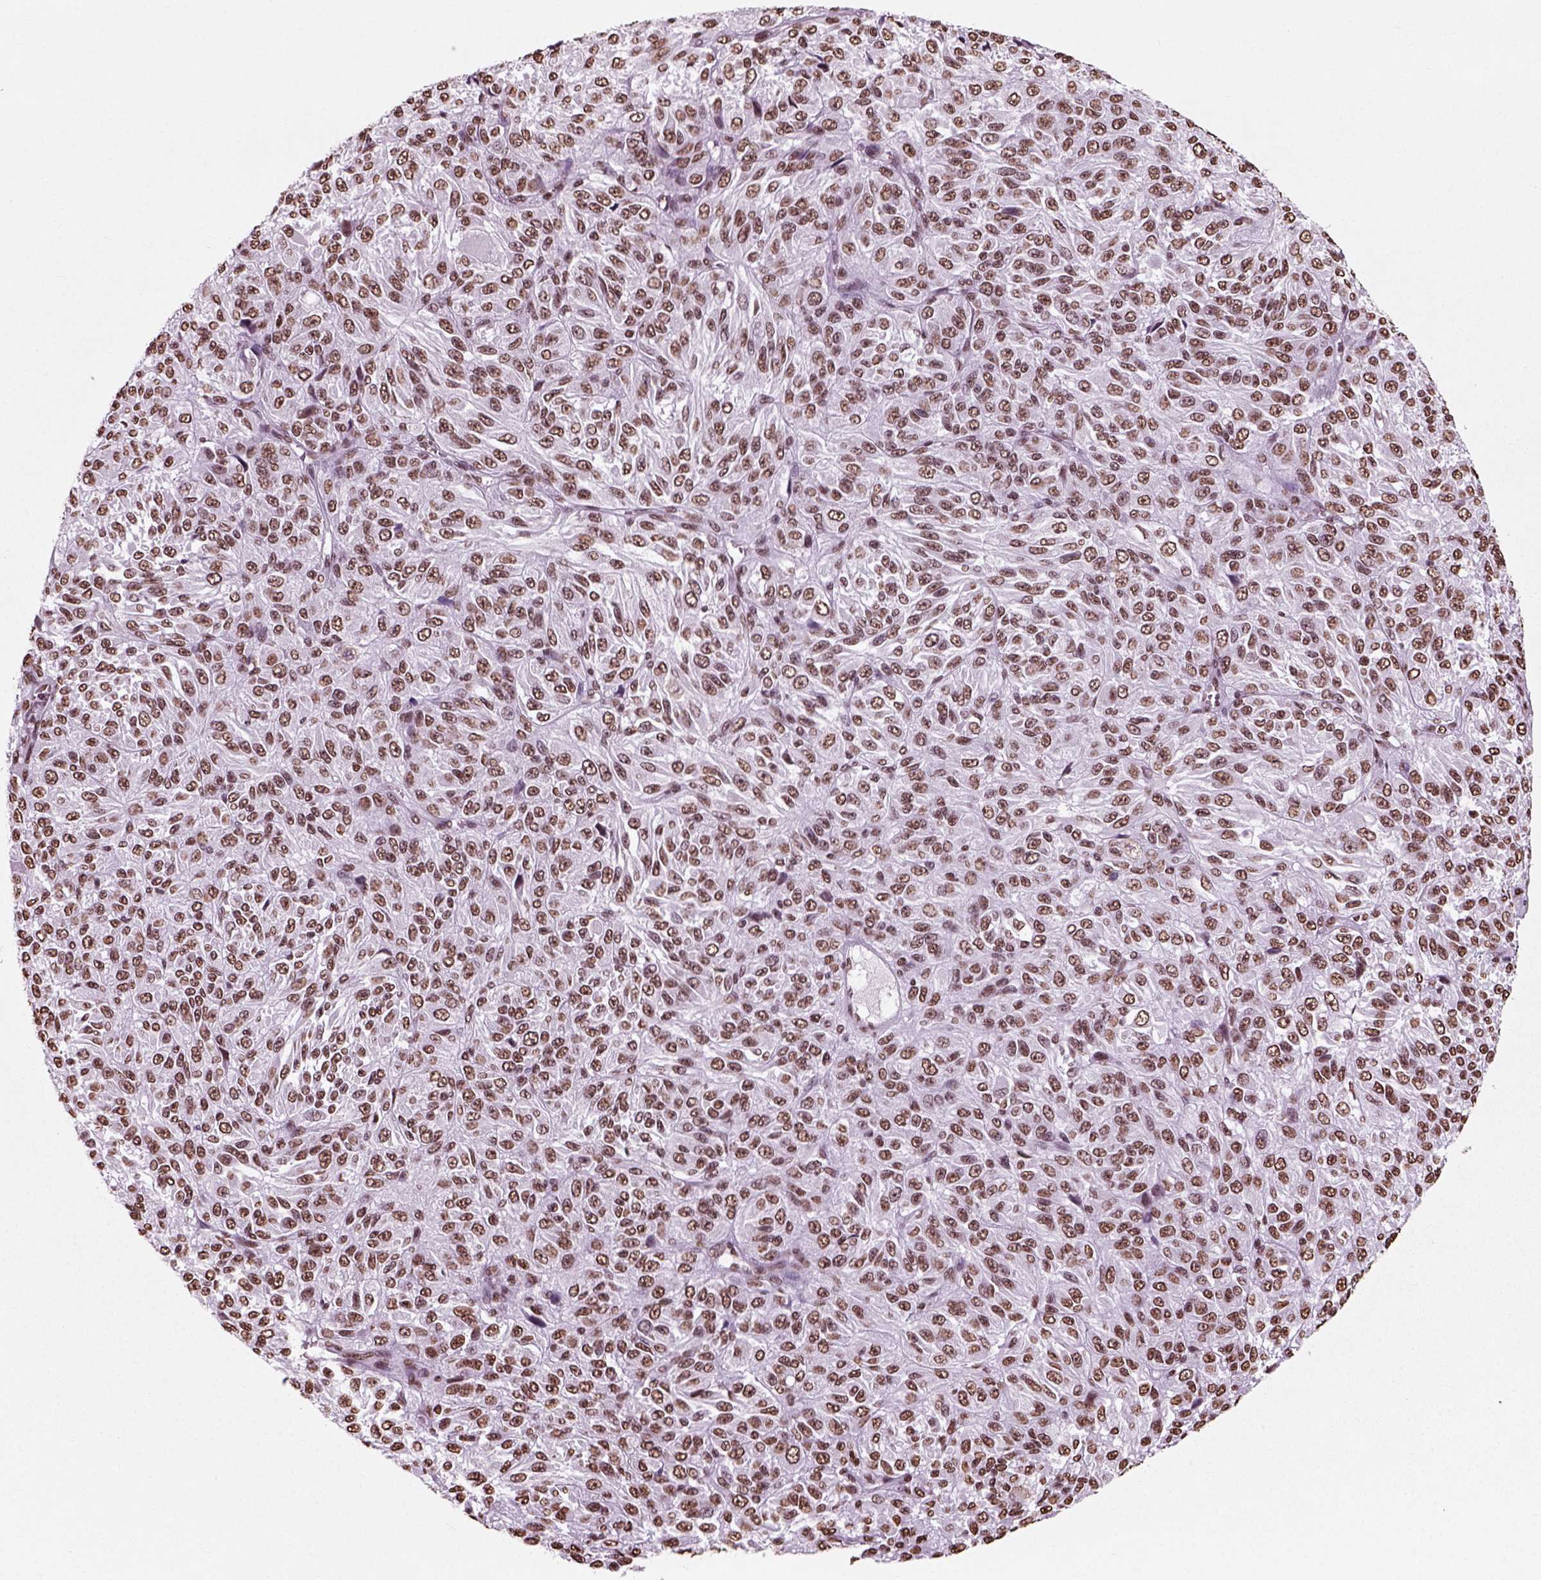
{"staining": {"intensity": "moderate", "quantity": ">75%", "location": "nuclear"}, "tissue": "melanoma", "cell_type": "Tumor cells", "image_type": "cancer", "snomed": [{"axis": "morphology", "description": "Malignant melanoma, Metastatic site"}, {"axis": "topography", "description": "Brain"}], "caption": "Melanoma tissue displays moderate nuclear expression in about >75% of tumor cells (DAB (3,3'-diaminobenzidine) = brown stain, brightfield microscopy at high magnification).", "gene": "POLR1H", "patient": {"sex": "female", "age": 56}}